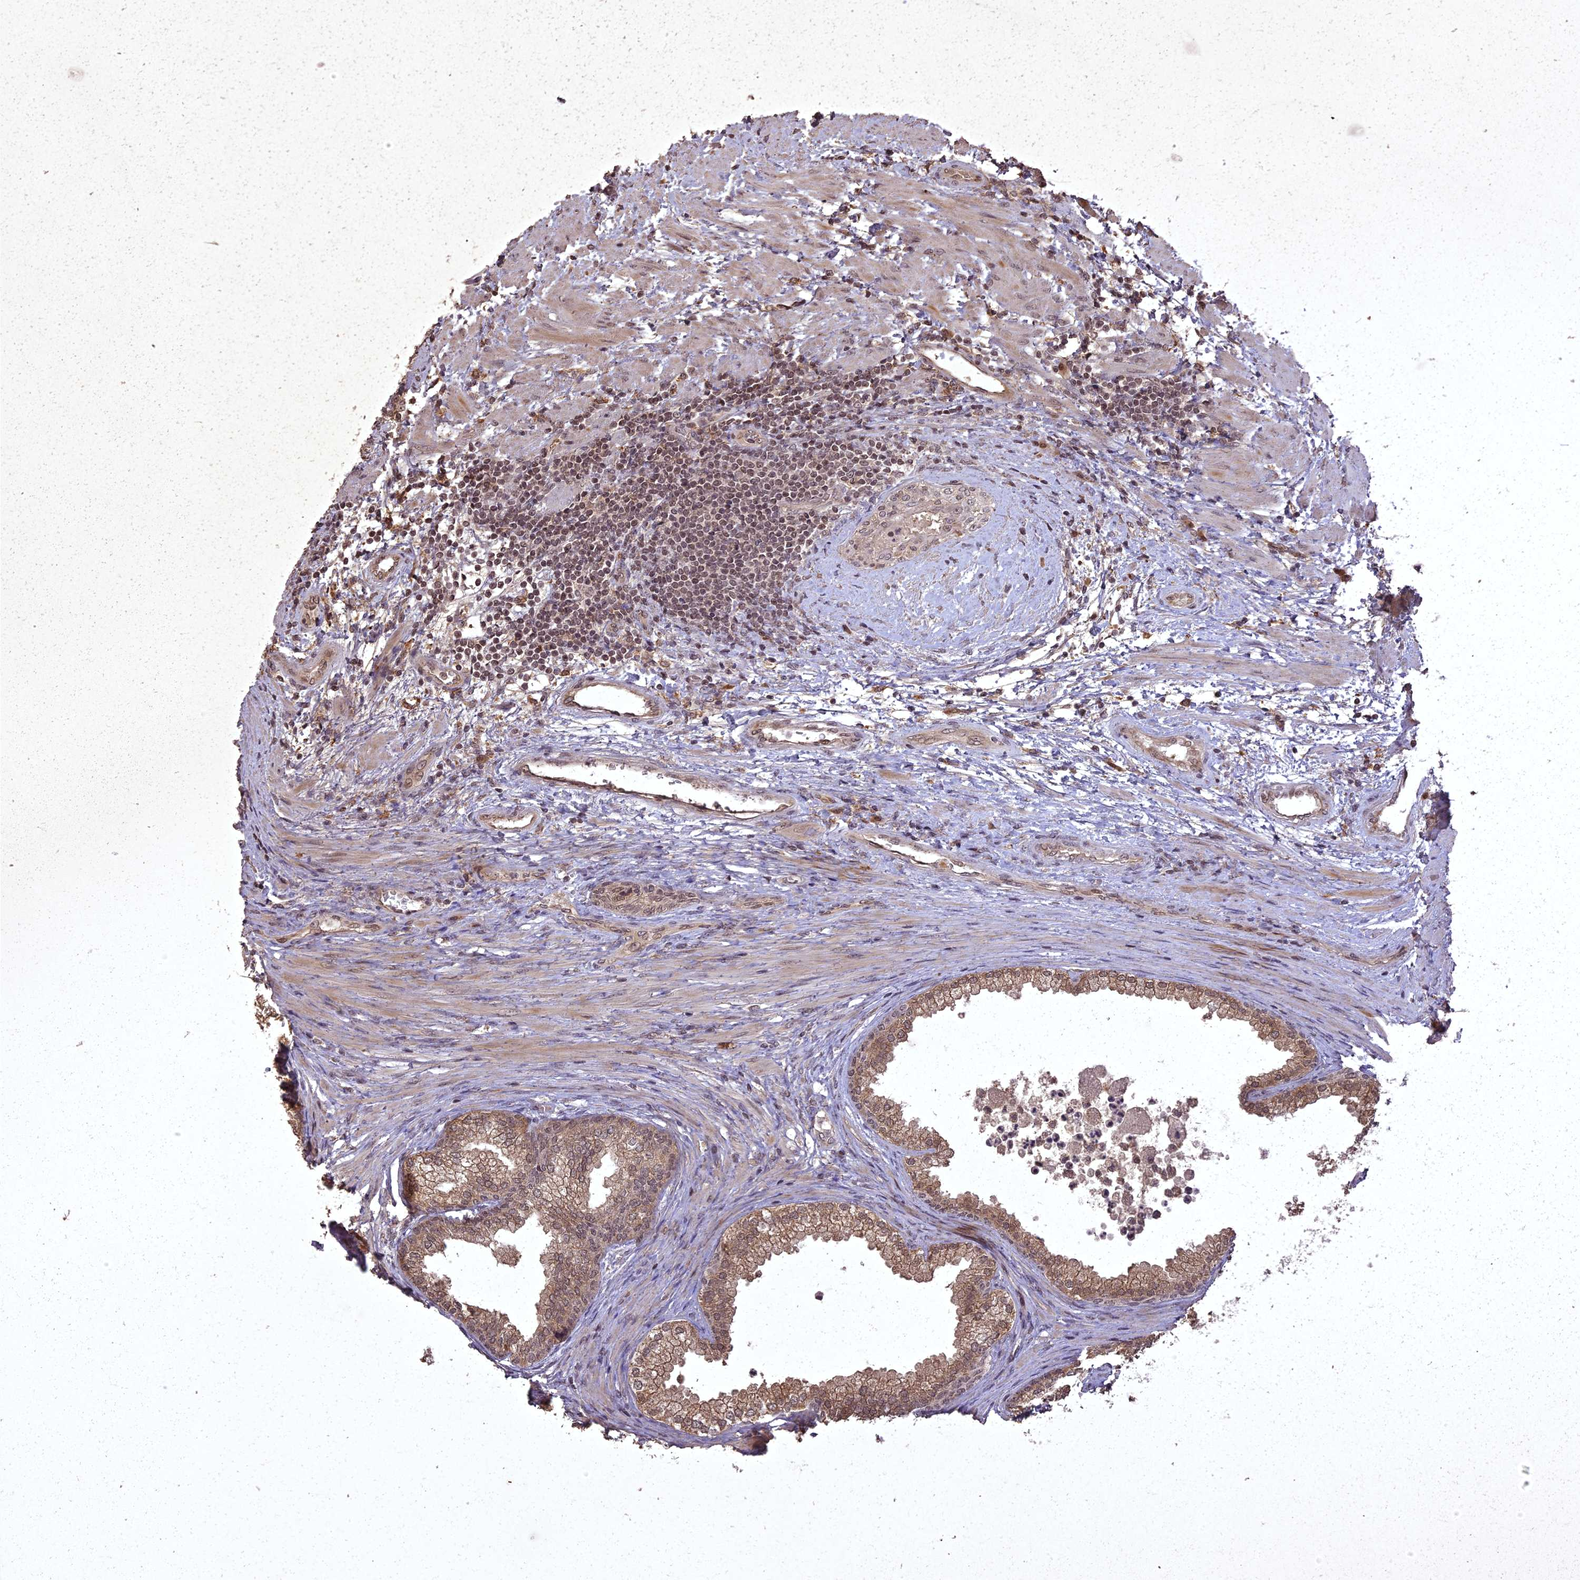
{"staining": {"intensity": "moderate", "quantity": ">75%", "location": "cytoplasmic/membranous,nuclear"}, "tissue": "prostate", "cell_type": "Glandular cells", "image_type": "normal", "snomed": [{"axis": "morphology", "description": "Normal tissue, NOS"}, {"axis": "topography", "description": "Prostate"}], "caption": "Prostate stained with a brown dye displays moderate cytoplasmic/membranous,nuclear positive expression in approximately >75% of glandular cells.", "gene": "ING5", "patient": {"sex": "male", "age": 76}}